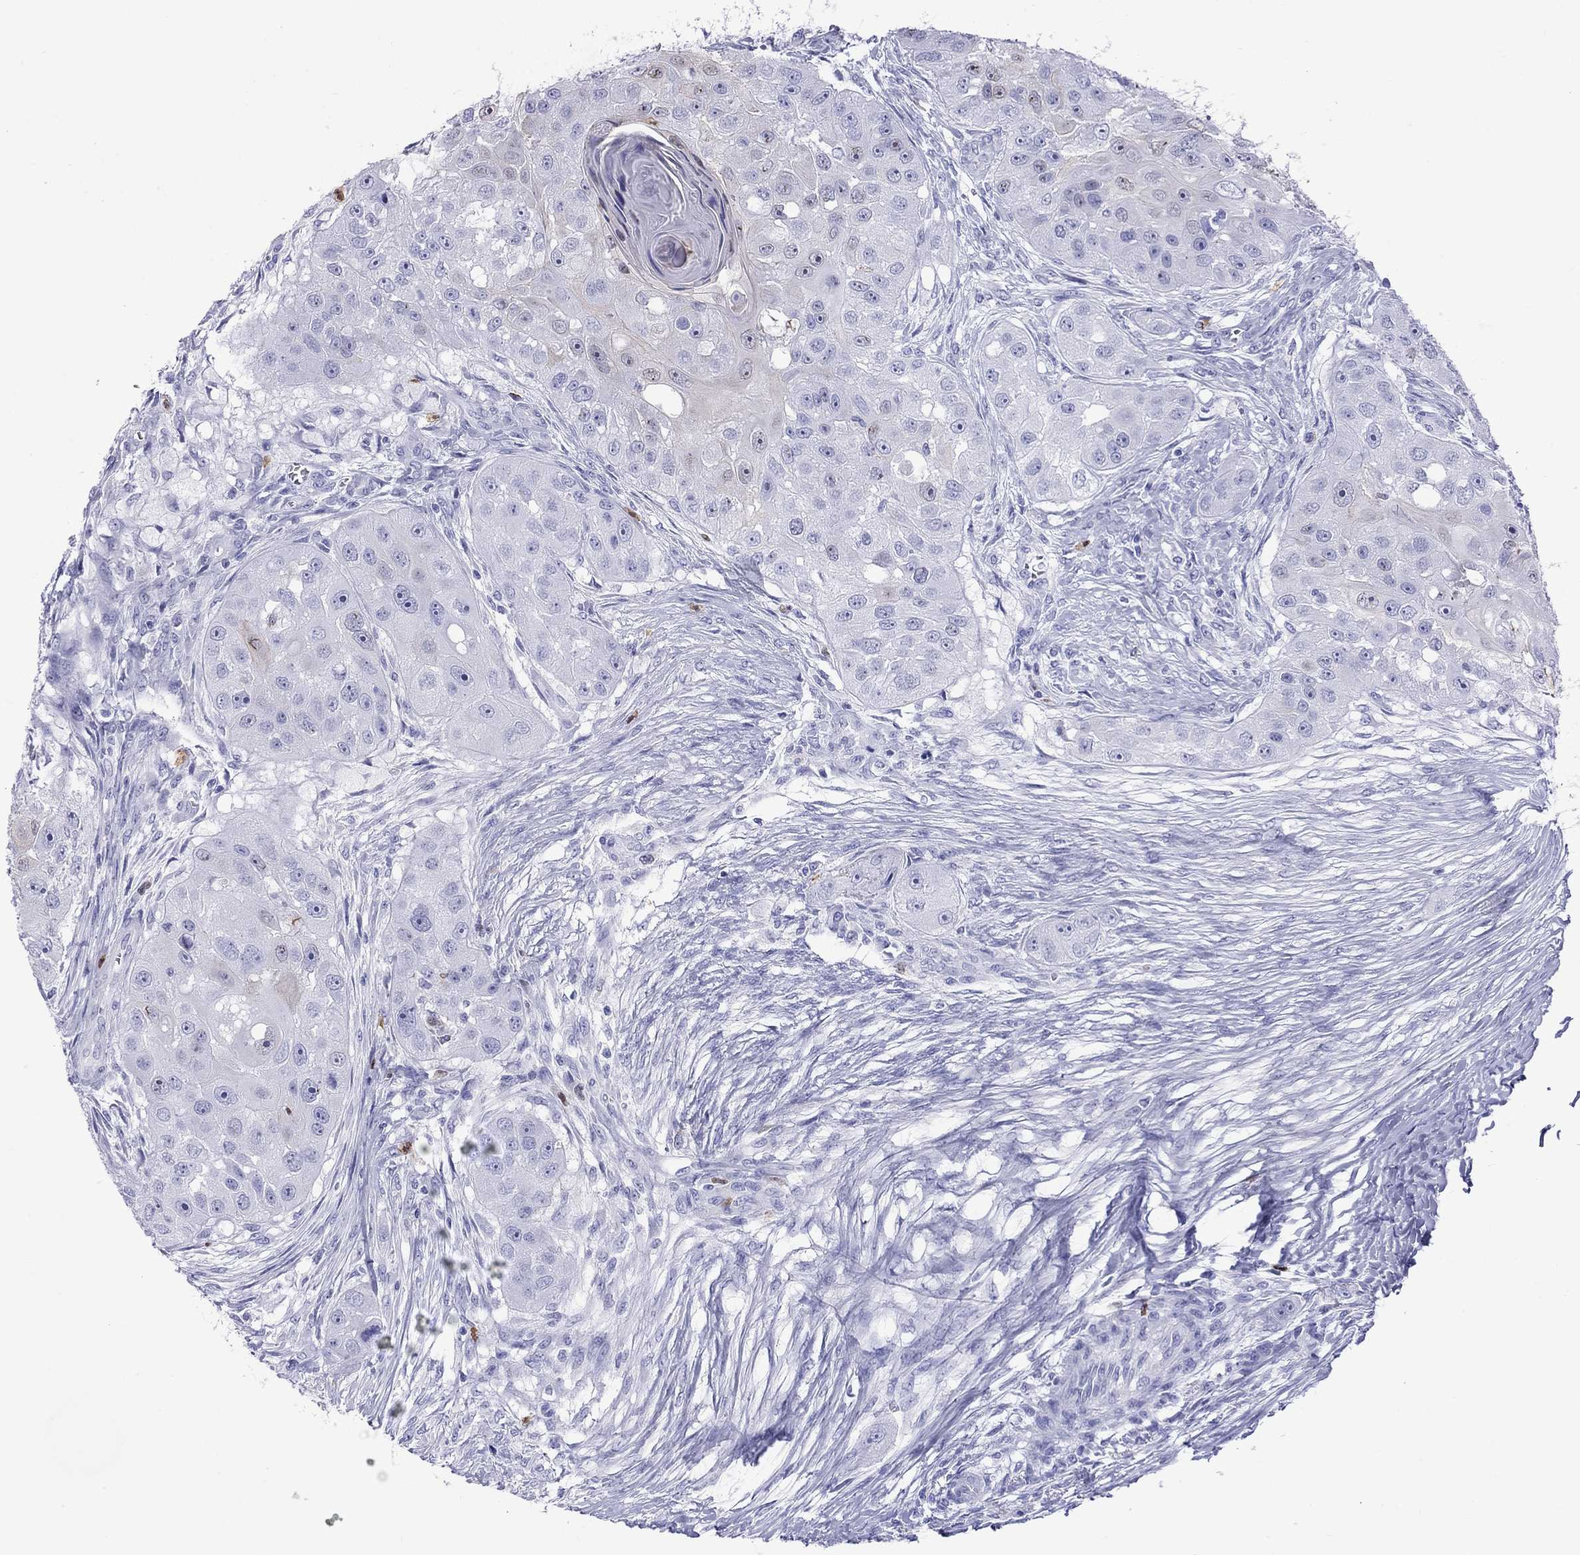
{"staining": {"intensity": "negative", "quantity": "none", "location": "none"}, "tissue": "head and neck cancer", "cell_type": "Tumor cells", "image_type": "cancer", "snomed": [{"axis": "morphology", "description": "Normal tissue, NOS"}, {"axis": "morphology", "description": "Squamous cell carcinoma, NOS"}, {"axis": "topography", "description": "Skeletal muscle"}, {"axis": "topography", "description": "Head-Neck"}], "caption": "Tumor cells show no significant staining in head and neck squamous cell carcinoma.", "gene": "SLAMF1", "patient": {"sex": "male", "age": 51}}